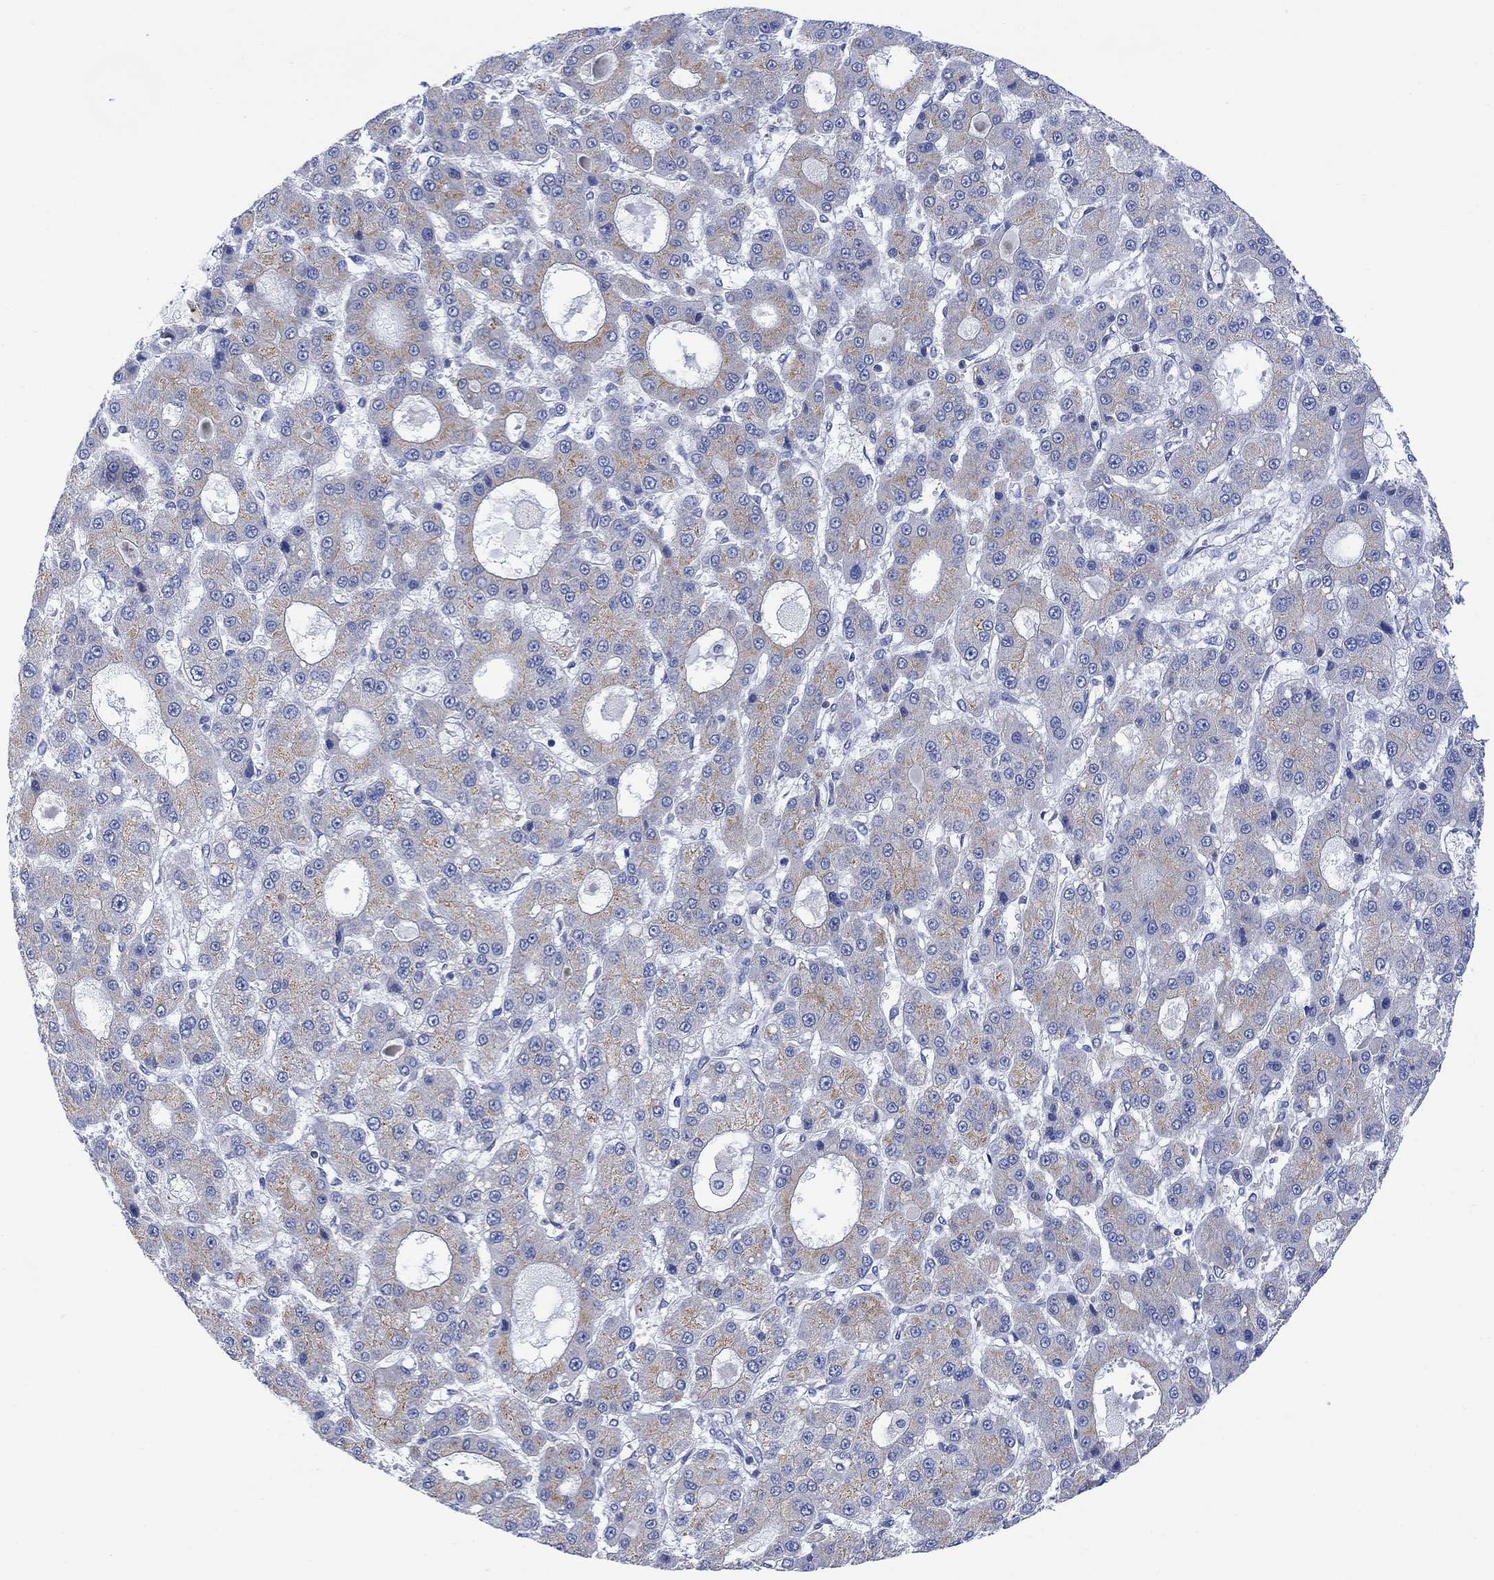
{"staining": {"intensity": "weak", "quantity": "25%-75%", "location": "cytoplasmic/membranous"}, "tissue": "liver cancer", "cell_type": "Tumor cells", "image_type": "cancer", "snomed": [{"axis": "morphology", "description": "Carcinoma, Hepatocellular, NOS"}, {"axis": "topography", "description": "Liver"}], "caption": "Immunohistochemistry (IHC) staining of liver hepatocellular carcinoma, which shows low levels of weak cytoplasmic/membranous expression in about 25%-75% of tumor cells indicating weak cytoplasmic/membranous protein staining. The staining was performed using DAB (3,3'-diaminobenzidine) (brown) for protein detection and nuclei were counterstained in hematoxylin (blue).", "gene": "GBP5", "patient": {"sex": "male", "age": 70}}